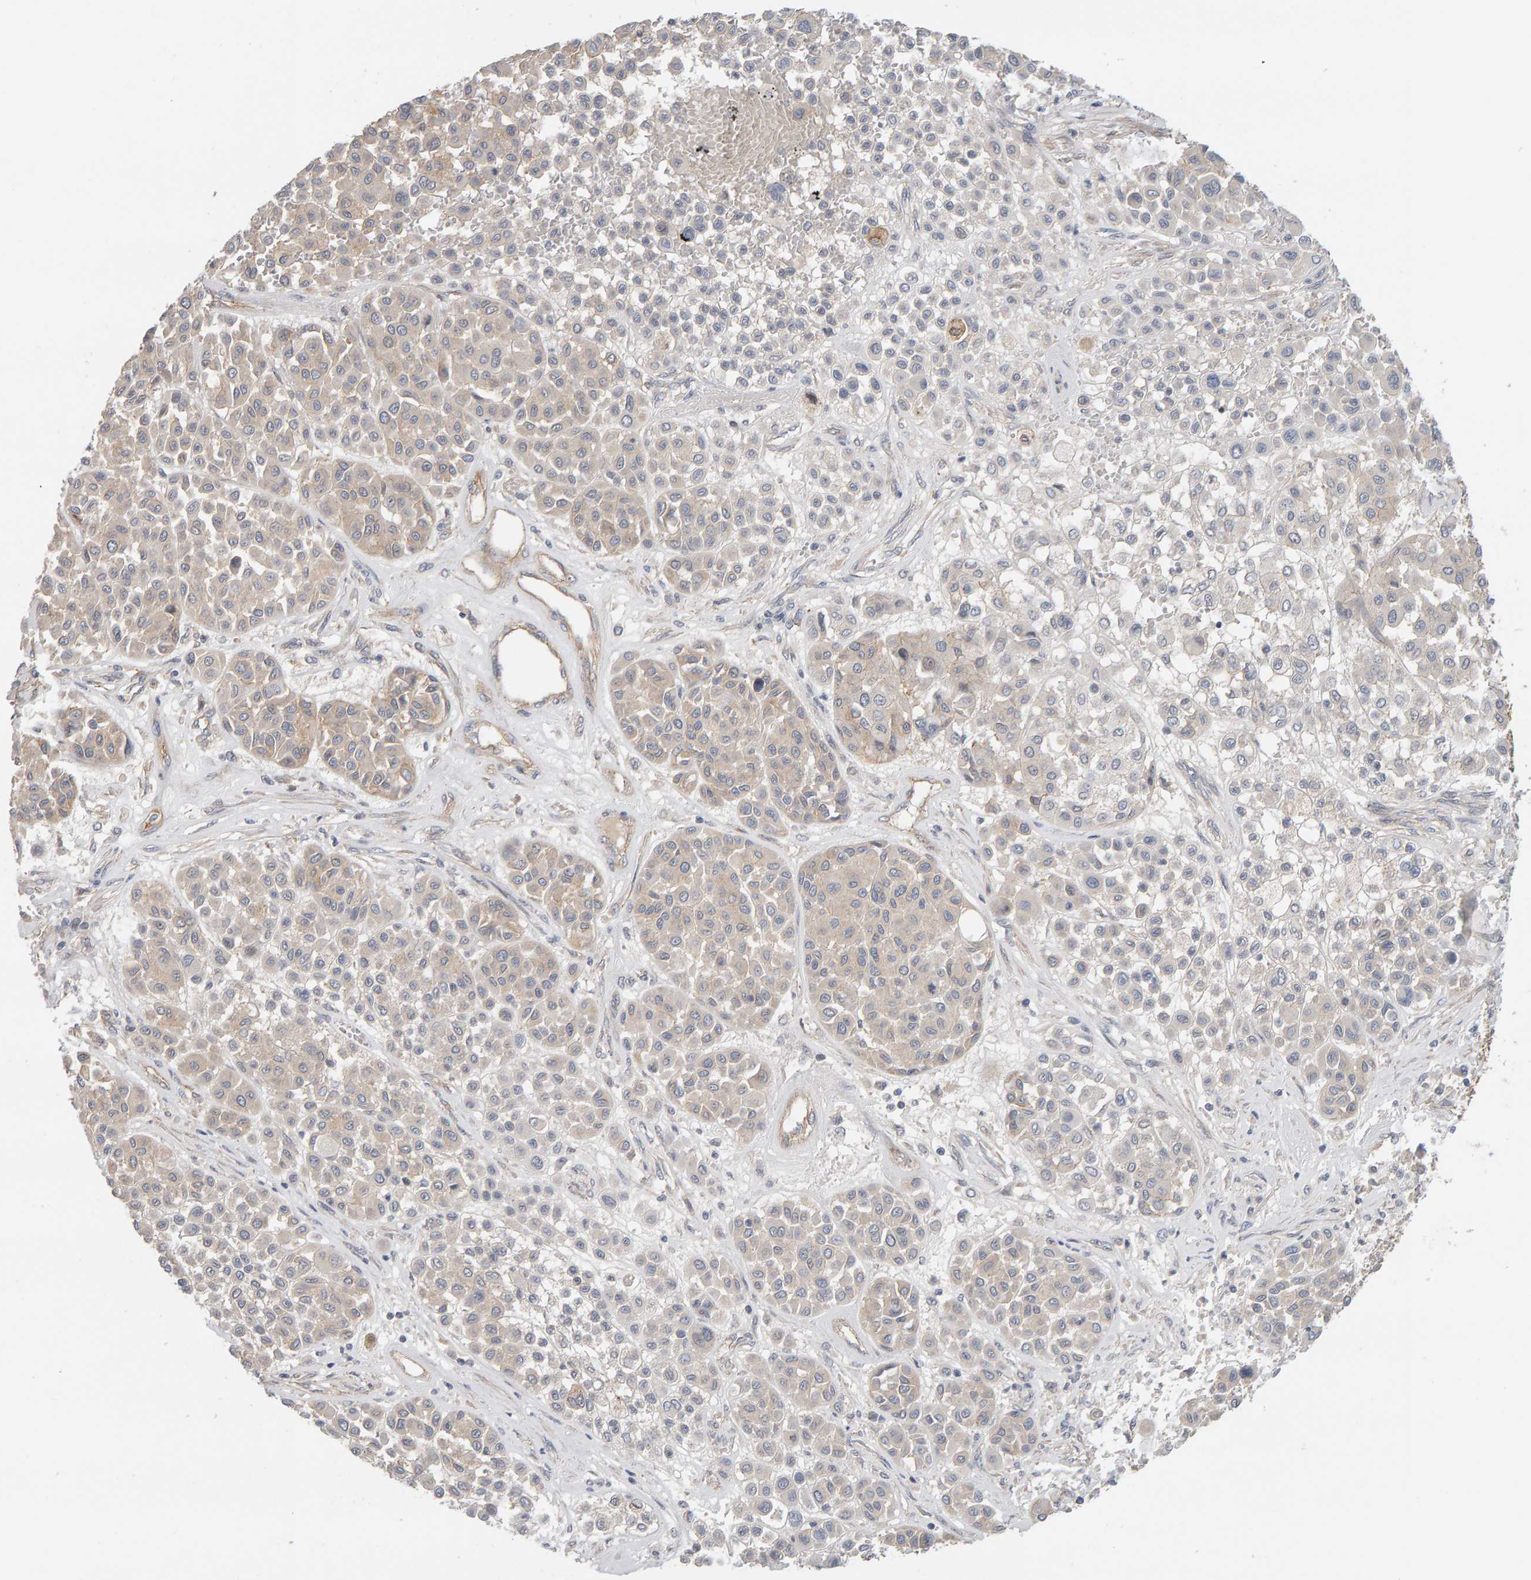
{"staining": {"intensity": "weak", "quantity": "25%-75%", "location": "cytoplasmic/membranous"}, "tissue": "melanoma", "cell_type": "Tumor cells", "image_type": "cancer", "snomed": [{"axis": "morphology", "description": "Malignant melanoma, Metastatic site"}, {"axis": "topography", "description": "Soft tissue"}], "caption": "This micrograph reveals melanoma stained with immunohistochemistry (IHC) to label a protein in brown. The cytoplasmic/membranous of tumor cells show weak positivity for the protein. Nuclei are counter-stained blue.", "gene": "PPP1R16A", "patient": {"sex": "male", "age": 41}}